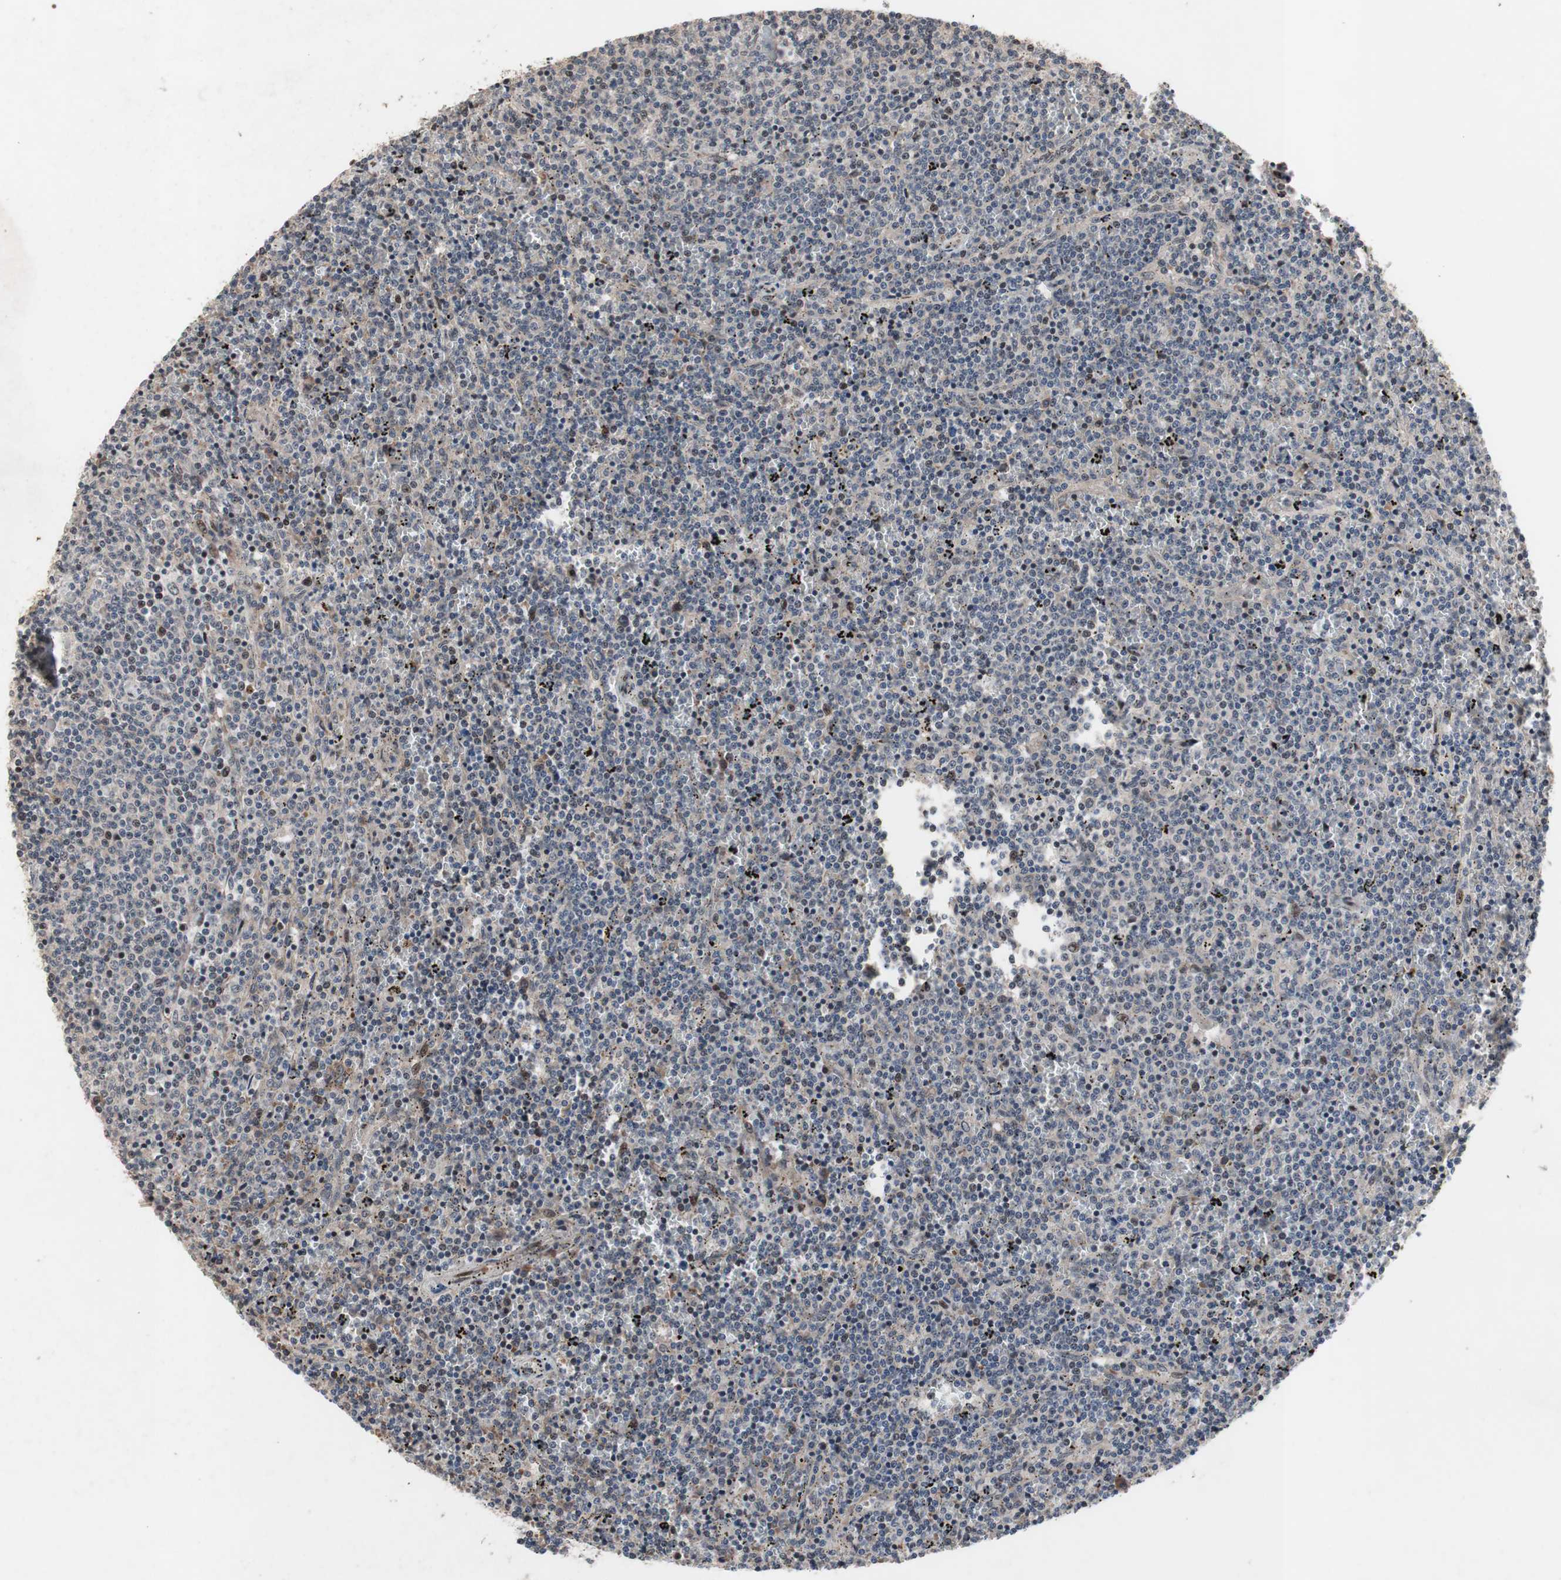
{"staining": {"intensity": "weak", "quantity": "<25%", "location": "cytoplasmic/membranous,nuclear"}, "tissue": "lymphoma", "cell_type": "Tumor cells", "image_type": "cancer", "snomed": [{"axis": "morphology", "description": "Malignant lymphoma, non-Hodgkin's type, Low grade"}, {"axis": "topography", "description": "Spleen"}], "caption": "Immunohistochemistry photomicrograph of neoplastic tissue: human low-grade malignant lymphoma, non-Hodgkin's type stained with DAB shows no significant protein positivity in tumor cells. (DAB IHC with hematoxylin counter stain).", "gene": "SOX7", "patient": {"sex": "female", "age": 50}}